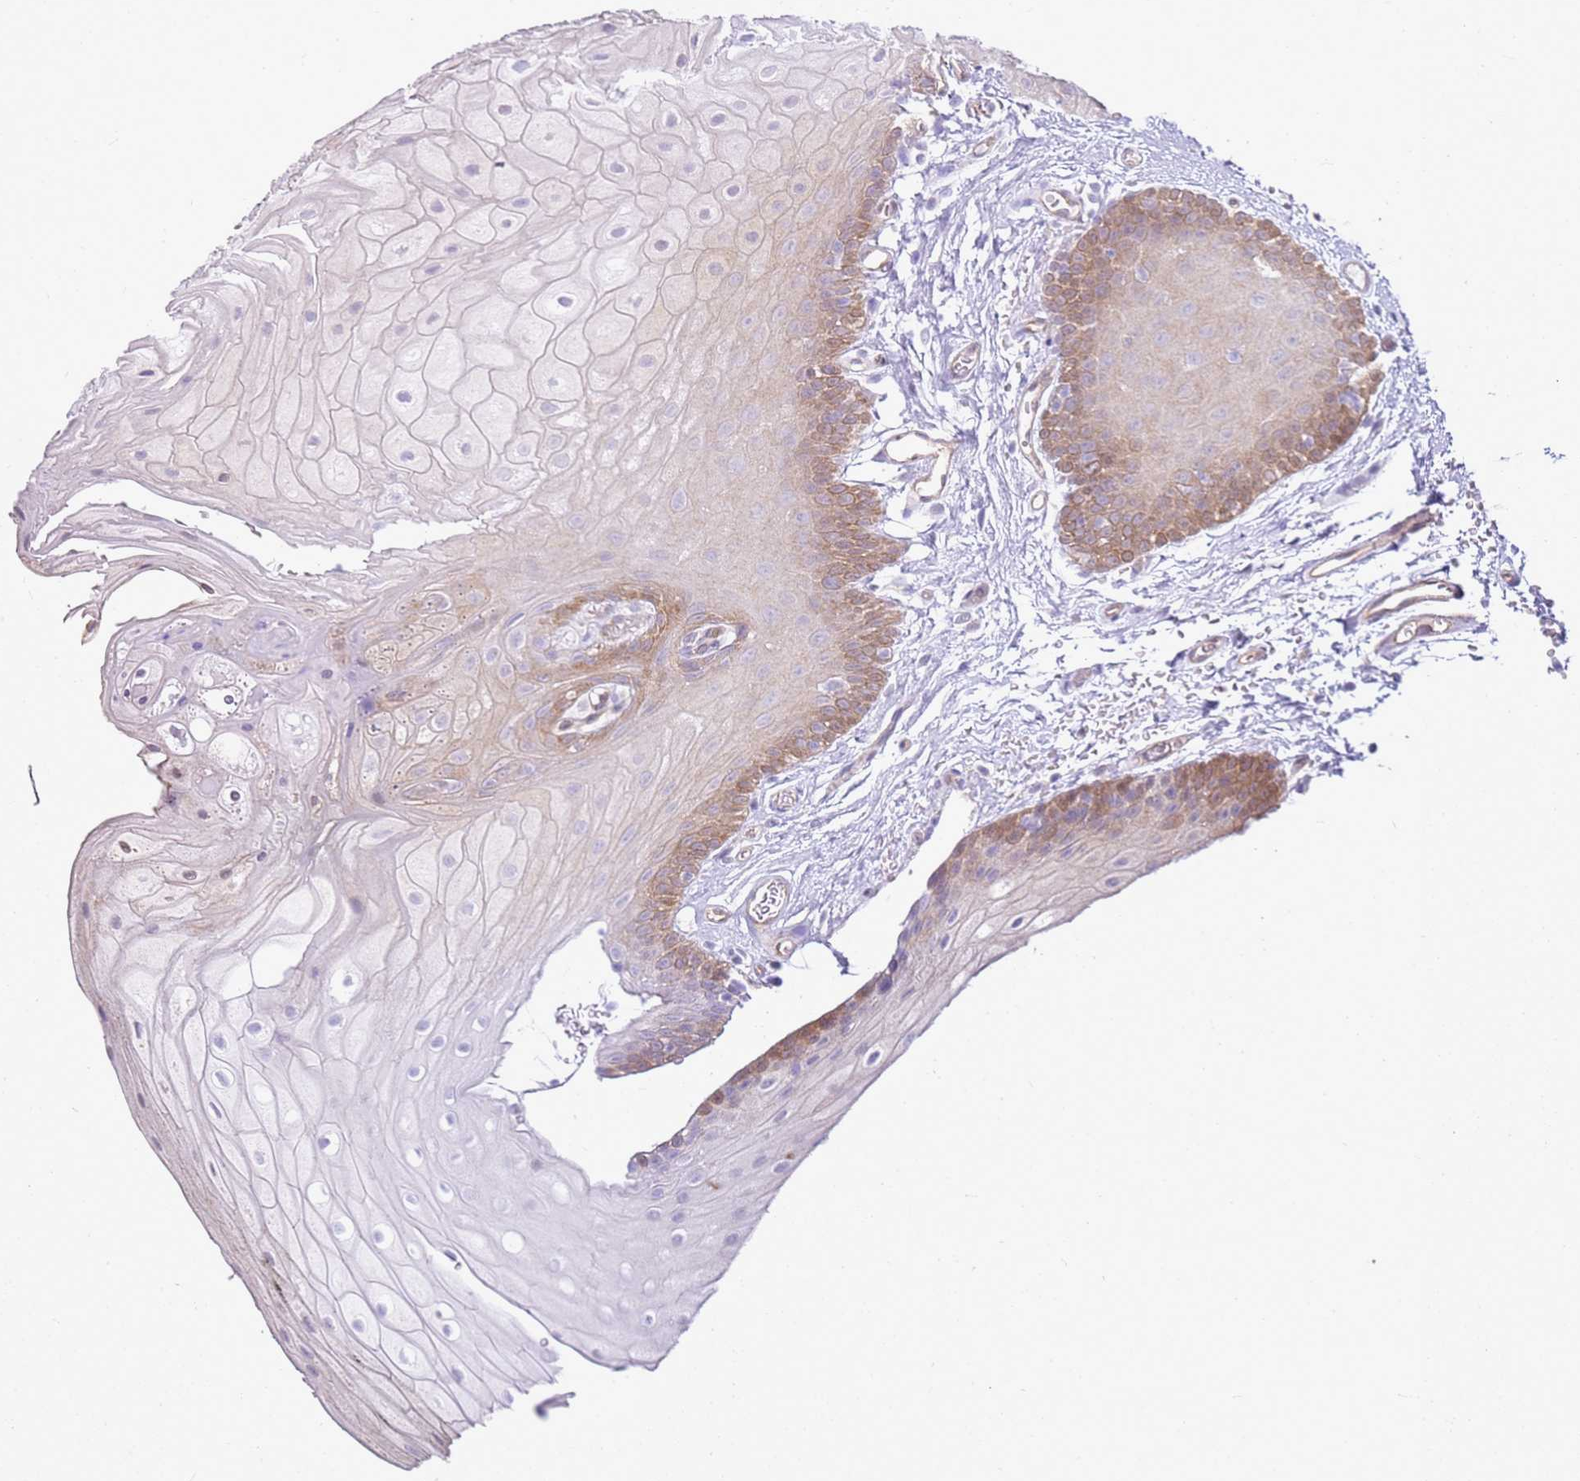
{"staining": {"intensity": "moderate", "quantity": "25%-75%", "location": "cytoplasmic/membranous"}, "tissue": "oral mucosa", "cell_type": "Squamous epithelial cells", "image_type": "normal", "snomed": [{"axis": "morphology", "description": "Normal tissue, NOS"}, {"axis": "morphology", "description": "Squamous cell carcinoma, NOS"}, {"axis": "topography", "description": "Oral tissue"}, {"axis": "topography", "description": "Head-Neck"}], "caption": "High-magnification brightfield microscopy of unremarkable oral mucosa stained with DAB (brown) and counterstained with hematoxylin (blue). squamous epithelial cells exhibit moderate cytoplasmic/membranous expression is appreciated in approximately25%-75% of cells.", "gene": "YWHAE", "patient": {"sex": "female", "age": 81}}